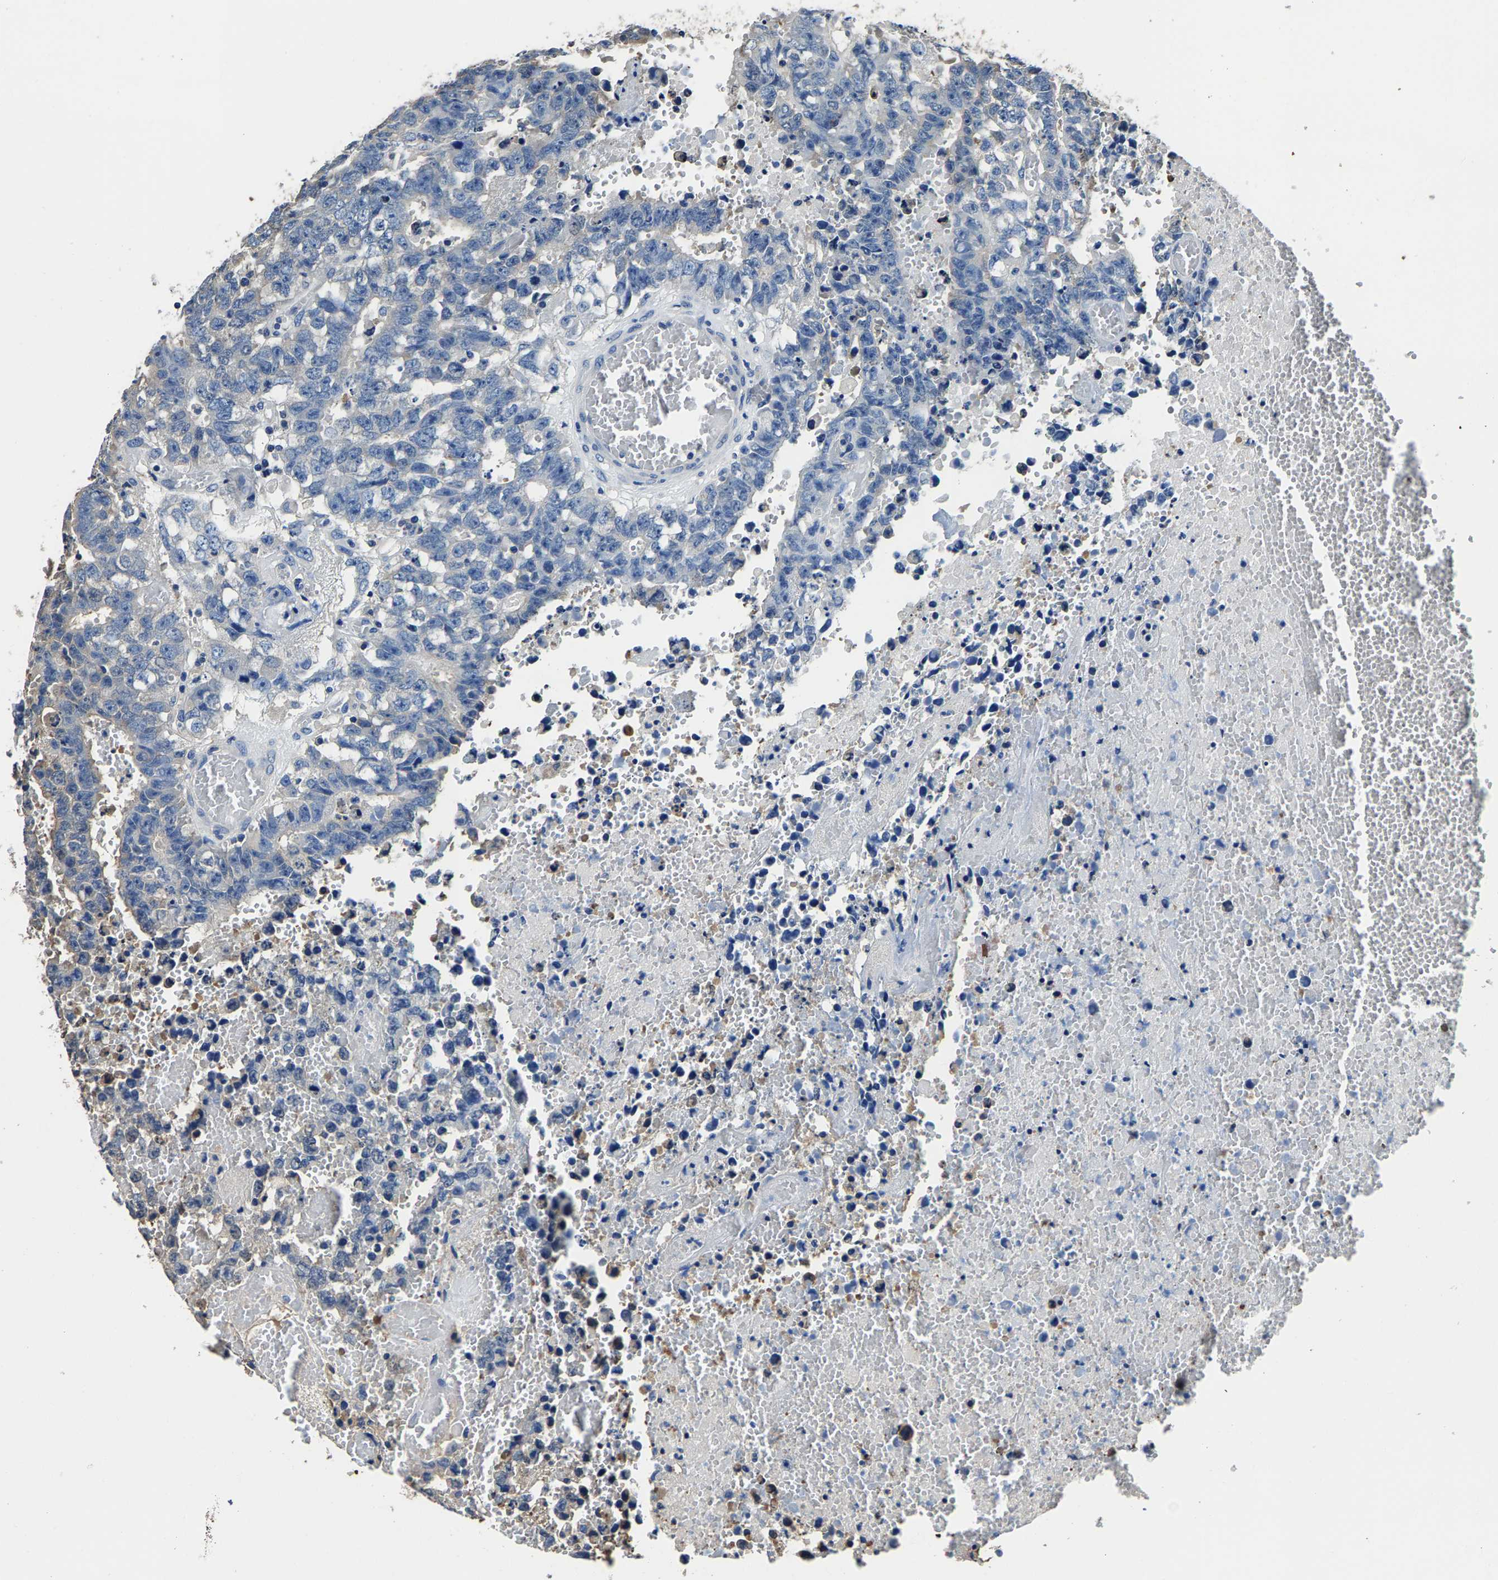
{"staining": {"intensity": "negative", "quantity": "none", "location": "none"}, "tissue": "testis cancer", "cell_type": "Tumor cells", "image_type": "cancer", "snomed": [{"axis": "morphology", "description": "Carcinoma, Embryonal, NOS"}, {"axis": "topography", "description": "Testis"}], "caption": "Immunohistochemical staining of embryonal carcinoma (testis) reveals no significant staining in tumor cells.", "gene": "ALDOB", "patient": {"sex": "male", "age": 25}}